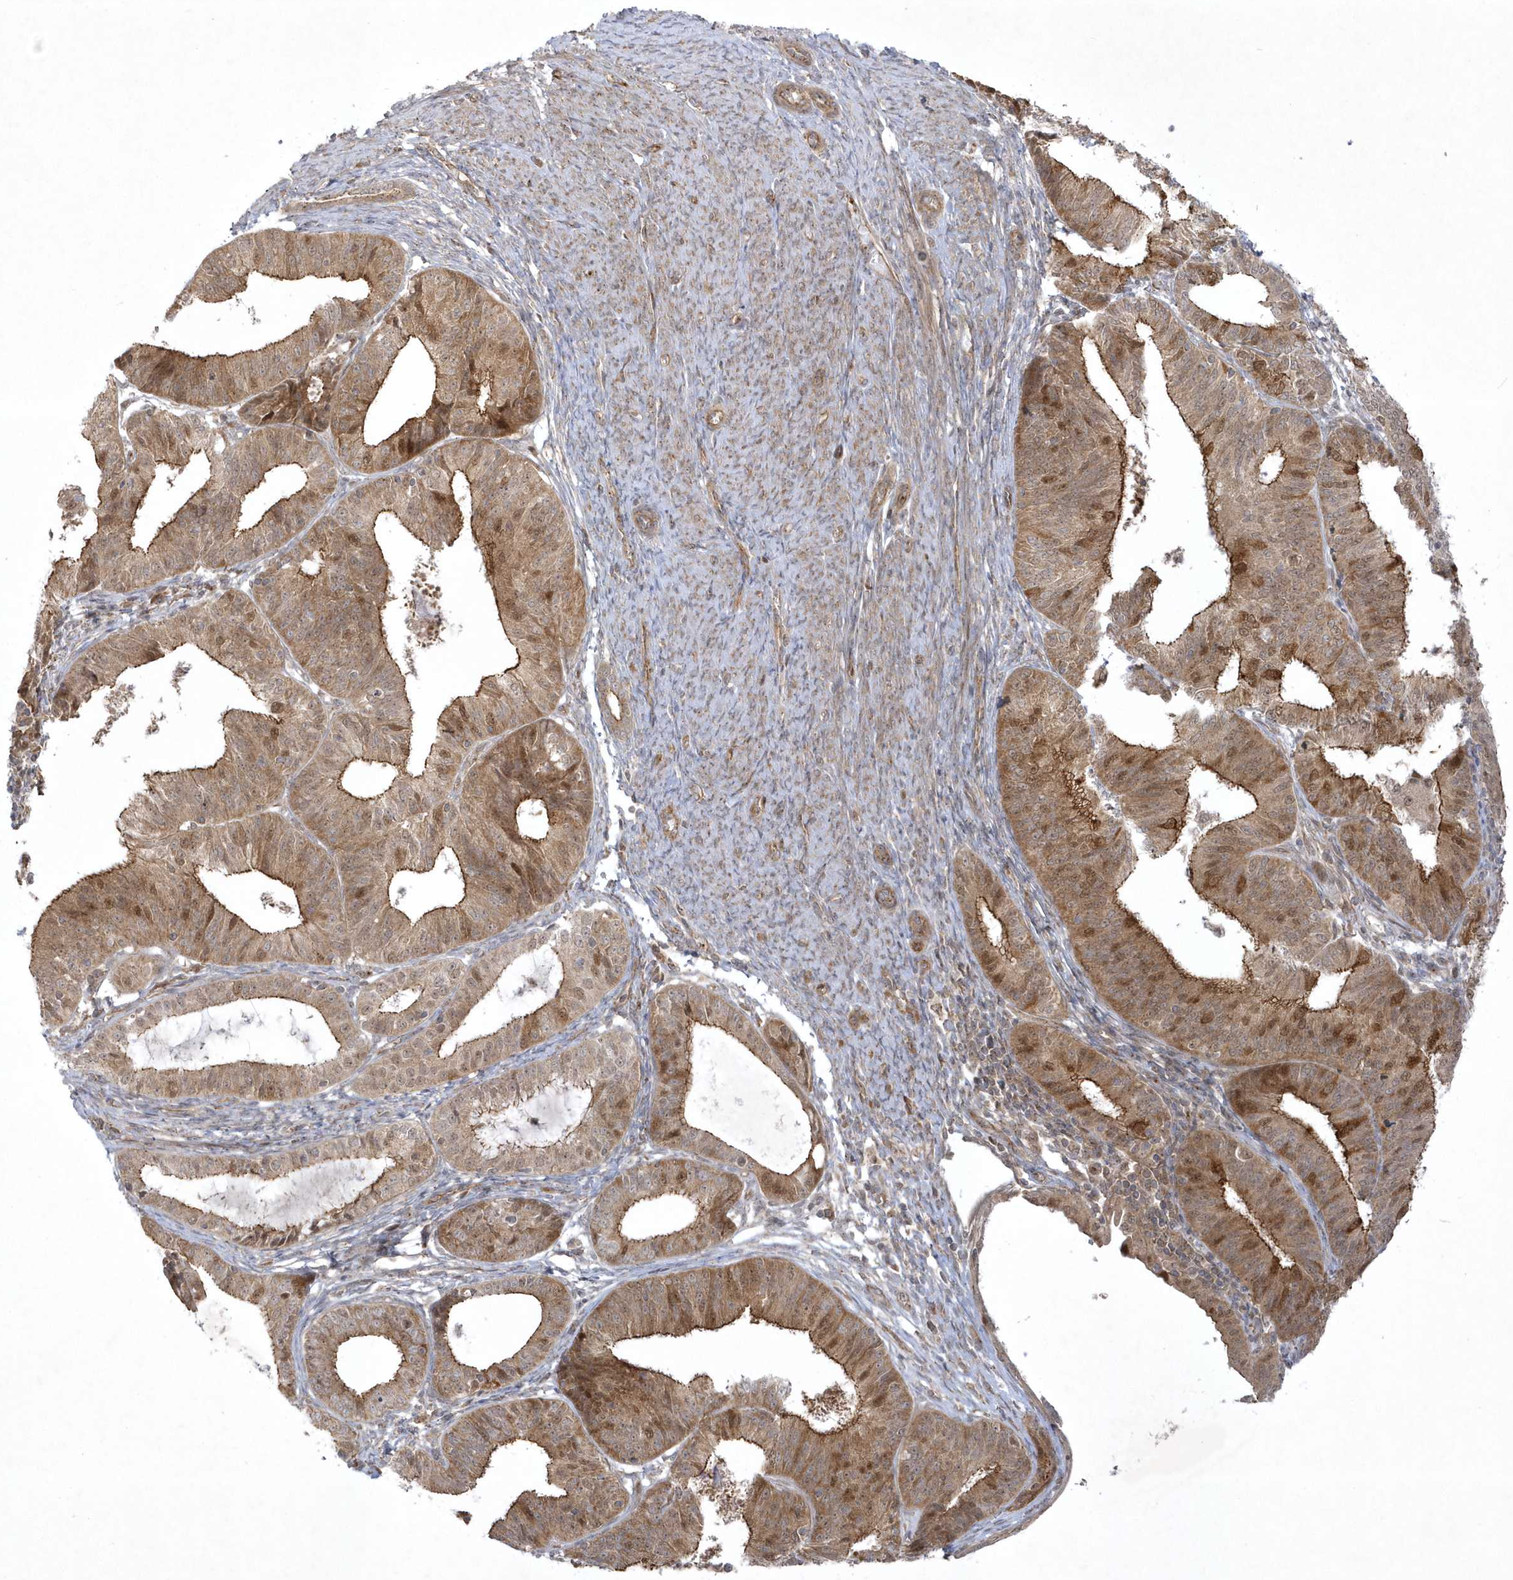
{"staining": {"intensity": "moderate", "quantity": ">75%", "location": "cytoplasmic/membranous,nuclear"}, "tissue": "endometrial cancer", "cell_type": "Tumor cells", "image_type": "cancer", "snomed": [{"axis": "morphology", "description": "Adenocarcinoma, NOS"}, {"axis": "topography", "description": "Endometrium"}], "caption": "Protein expression analysis of endometrial cancer displays moderate cytoplasmic/membranous and nuclear expression in about >75% of tumor cells.", "gene": "NAF1", "patient": {"sex": "female", "age": 51}}